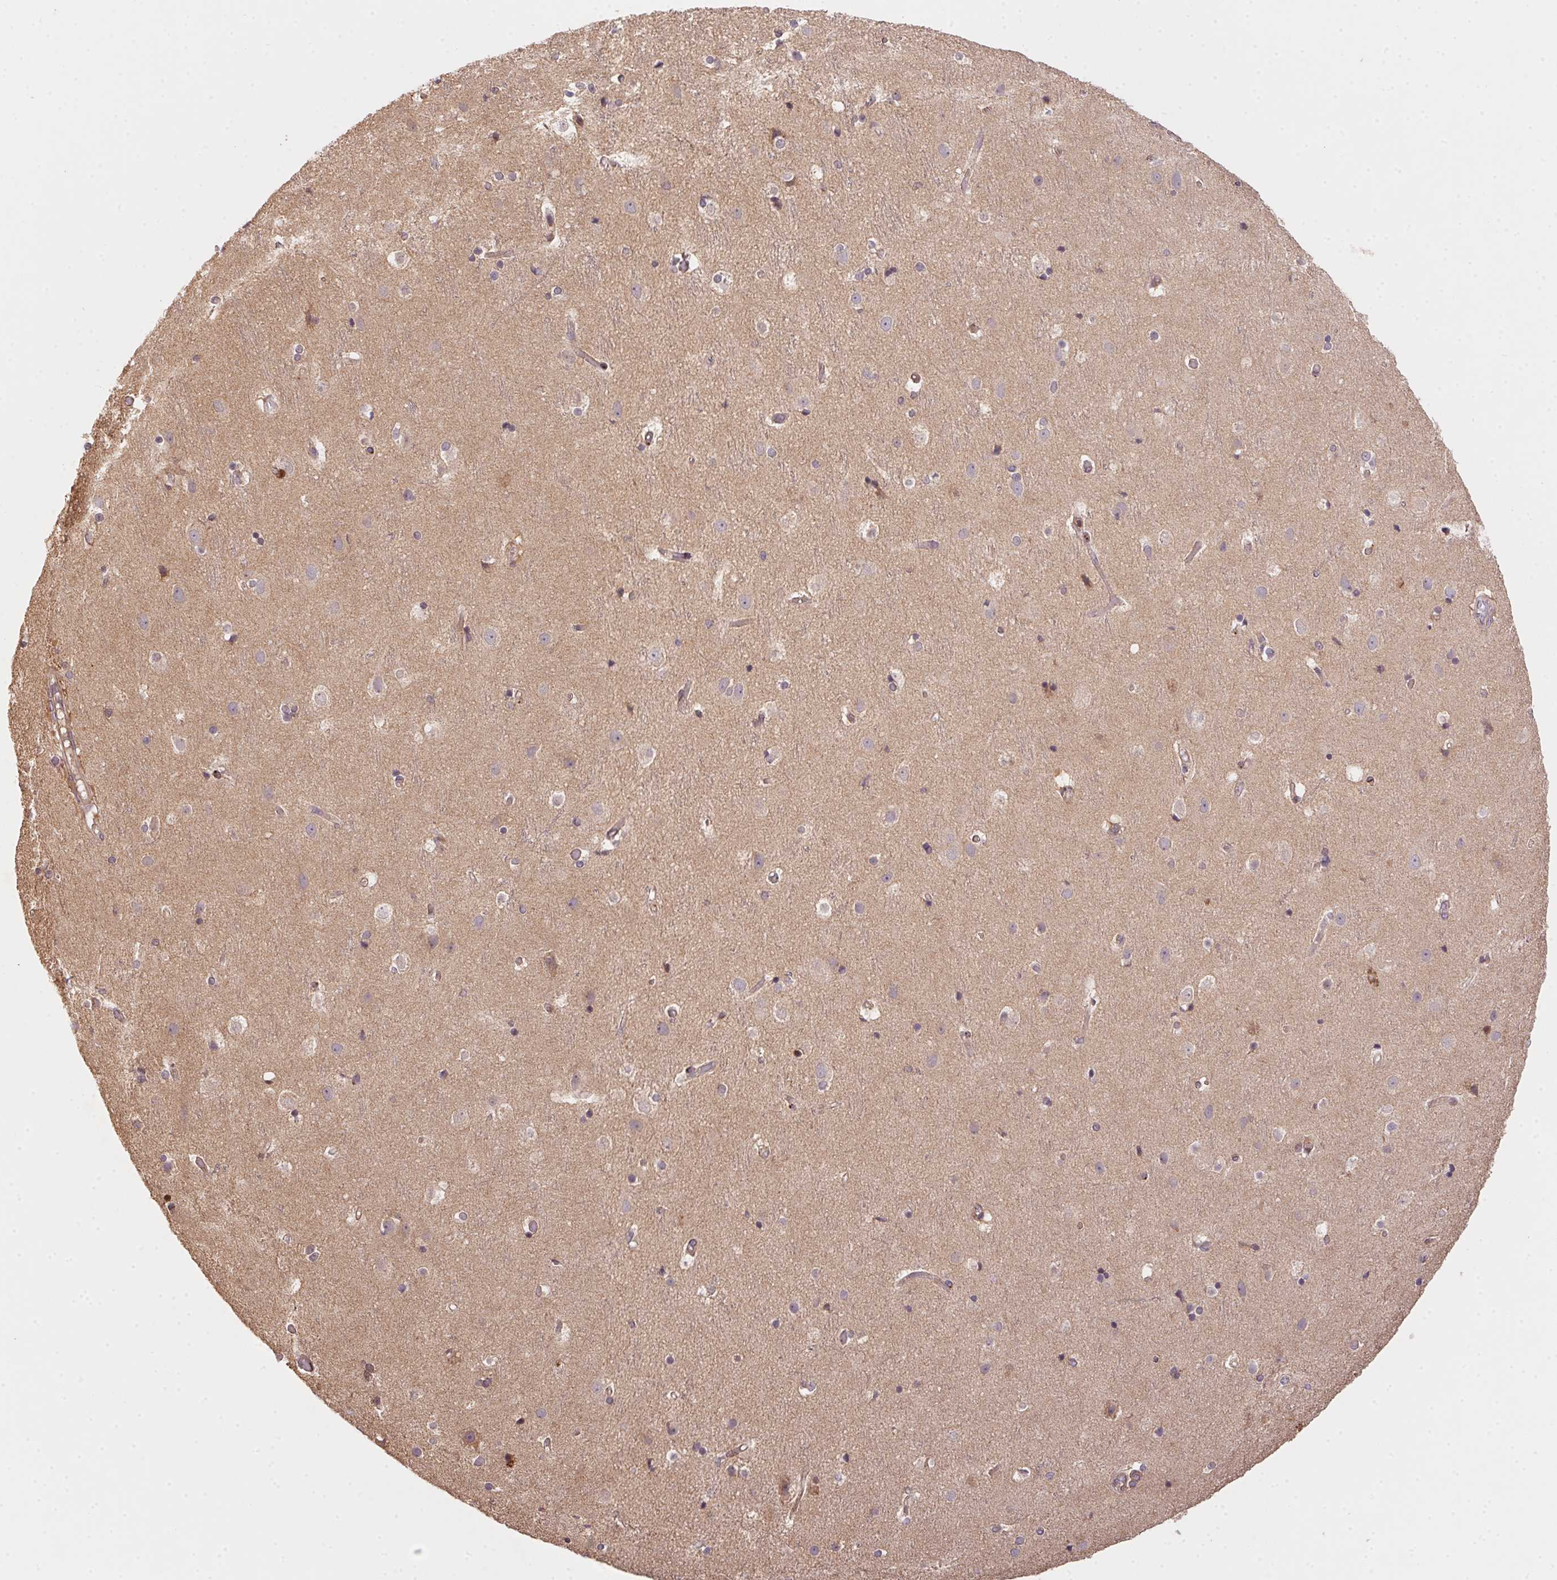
{"staining": {"intensity": "negative", "quantity": "none", "location": "none"}, "tissue": "cerebral cortex", "cell_type": "Endothelial cells", "image_type": "normal", "snomed": [{"axis": "morphology", "description": "Normal tissue, NOS"}, {"axis": "topography", "description": "Cerebral cortex"}], "caption": "A photomicrograph of cerebral cortex stained for a protein demonstrates no brown staining in endothelial cells. (DAB IHC with hematoxylin counter stain).", "gene": "MEX3D", "patient": {"sex": "female", "age": 52}}